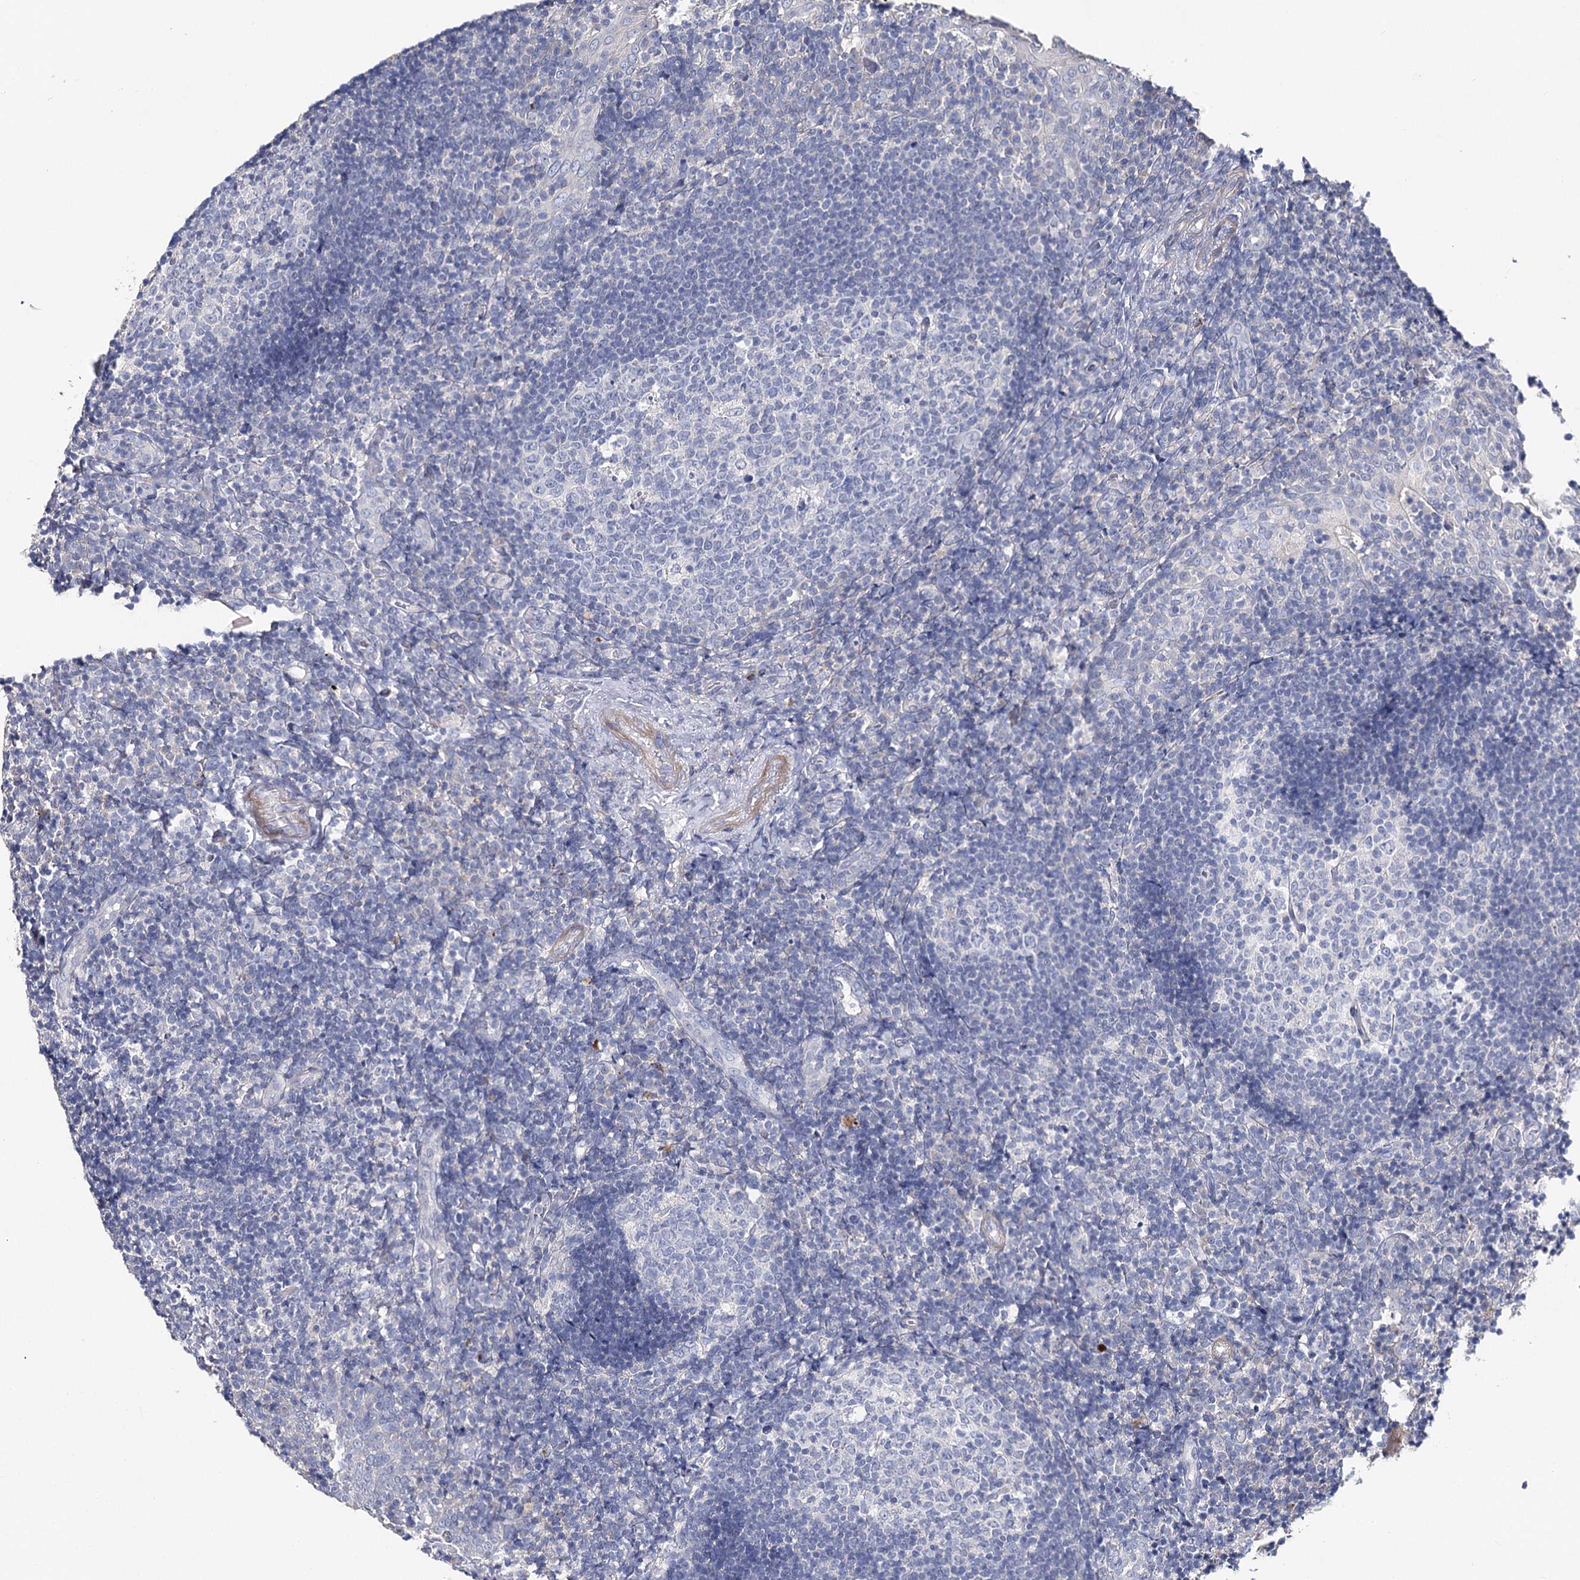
{"staining": {"intensity": "negative", "quantity": "none", "location": "none"}, "tissue": "tonsil", "cell_type": "Germinal center cells", "image_type": "normal", "snomed": [{"axis": "morphology", "description": "Normal tissue, NOS"}, {"axis": "topography", "description": "Tonsil"}], "caption": "IHC histopathology image of normal tonsil: human tonsil stained with DAB demonstrates no significant protein positivity in germinal center cells.", "gene": "NRAP", "patient": {"sex": "female", "age": 40}}